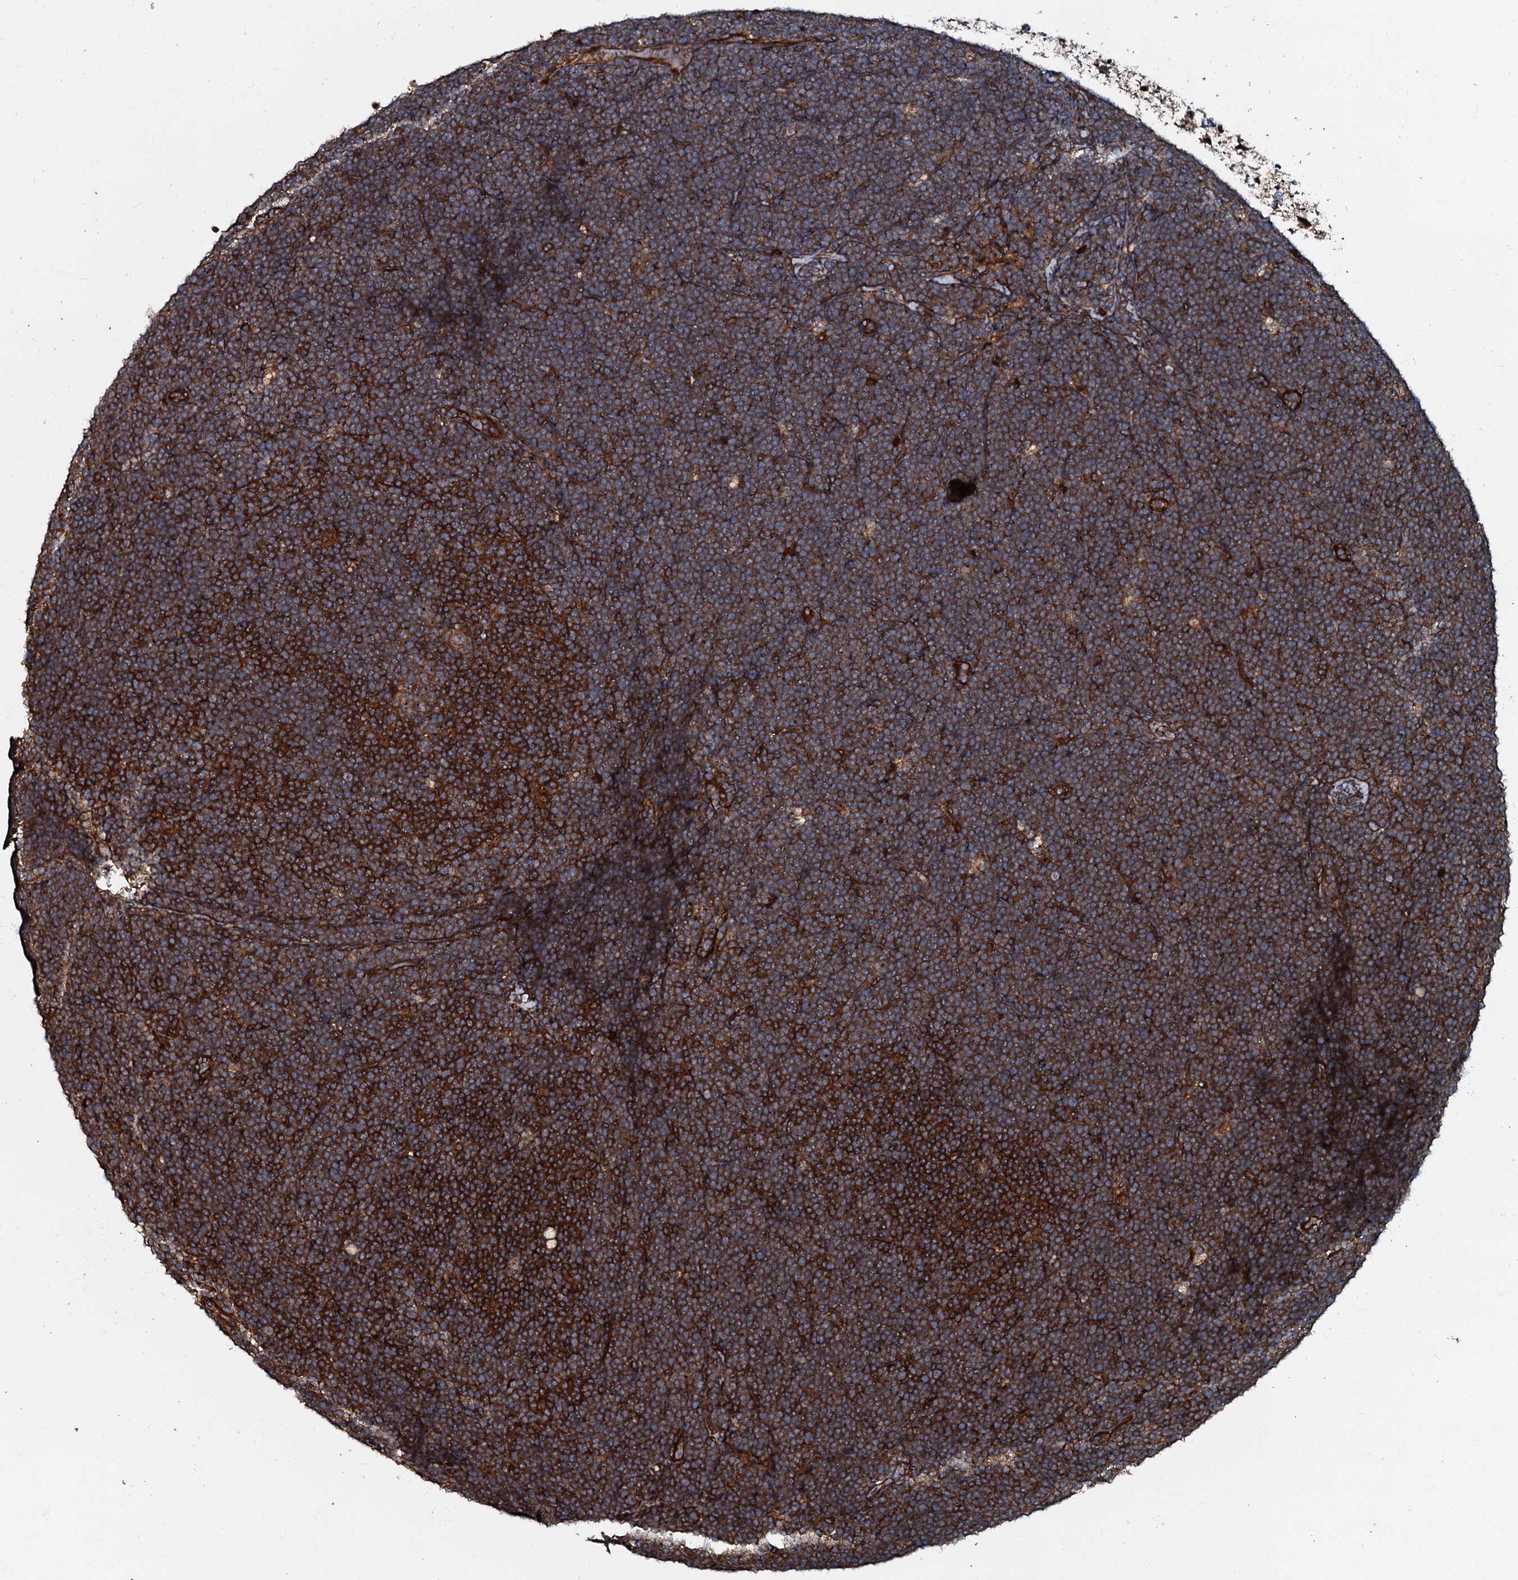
{"staining": {"intensity": "strong", "quantity": ">75%", "location": "cytoplasmic/membranous"}, "tissue": "lymphoma", "cell_type": "Tumor cells", "image_type": "cancer", "snomed": [{"axis": "morphology", "description": "Malignant lymphoma, non-Hodgkin's type, High grade"}, {"axis": "topography", "description": "Lymph node"}], "caption": "Protein expression analysis of human lymphoma reveals strong cytoplasmic/membranous staining in about >75% of tumor cells. (Stains: DAB (3,3'-diaminobenzidine) in brown, nuclei in blue, Microscopy: brightfield microscopy at high magnification).", "gene": "BLOC1S6", "patient": {"sex": "male", "age": 13}}